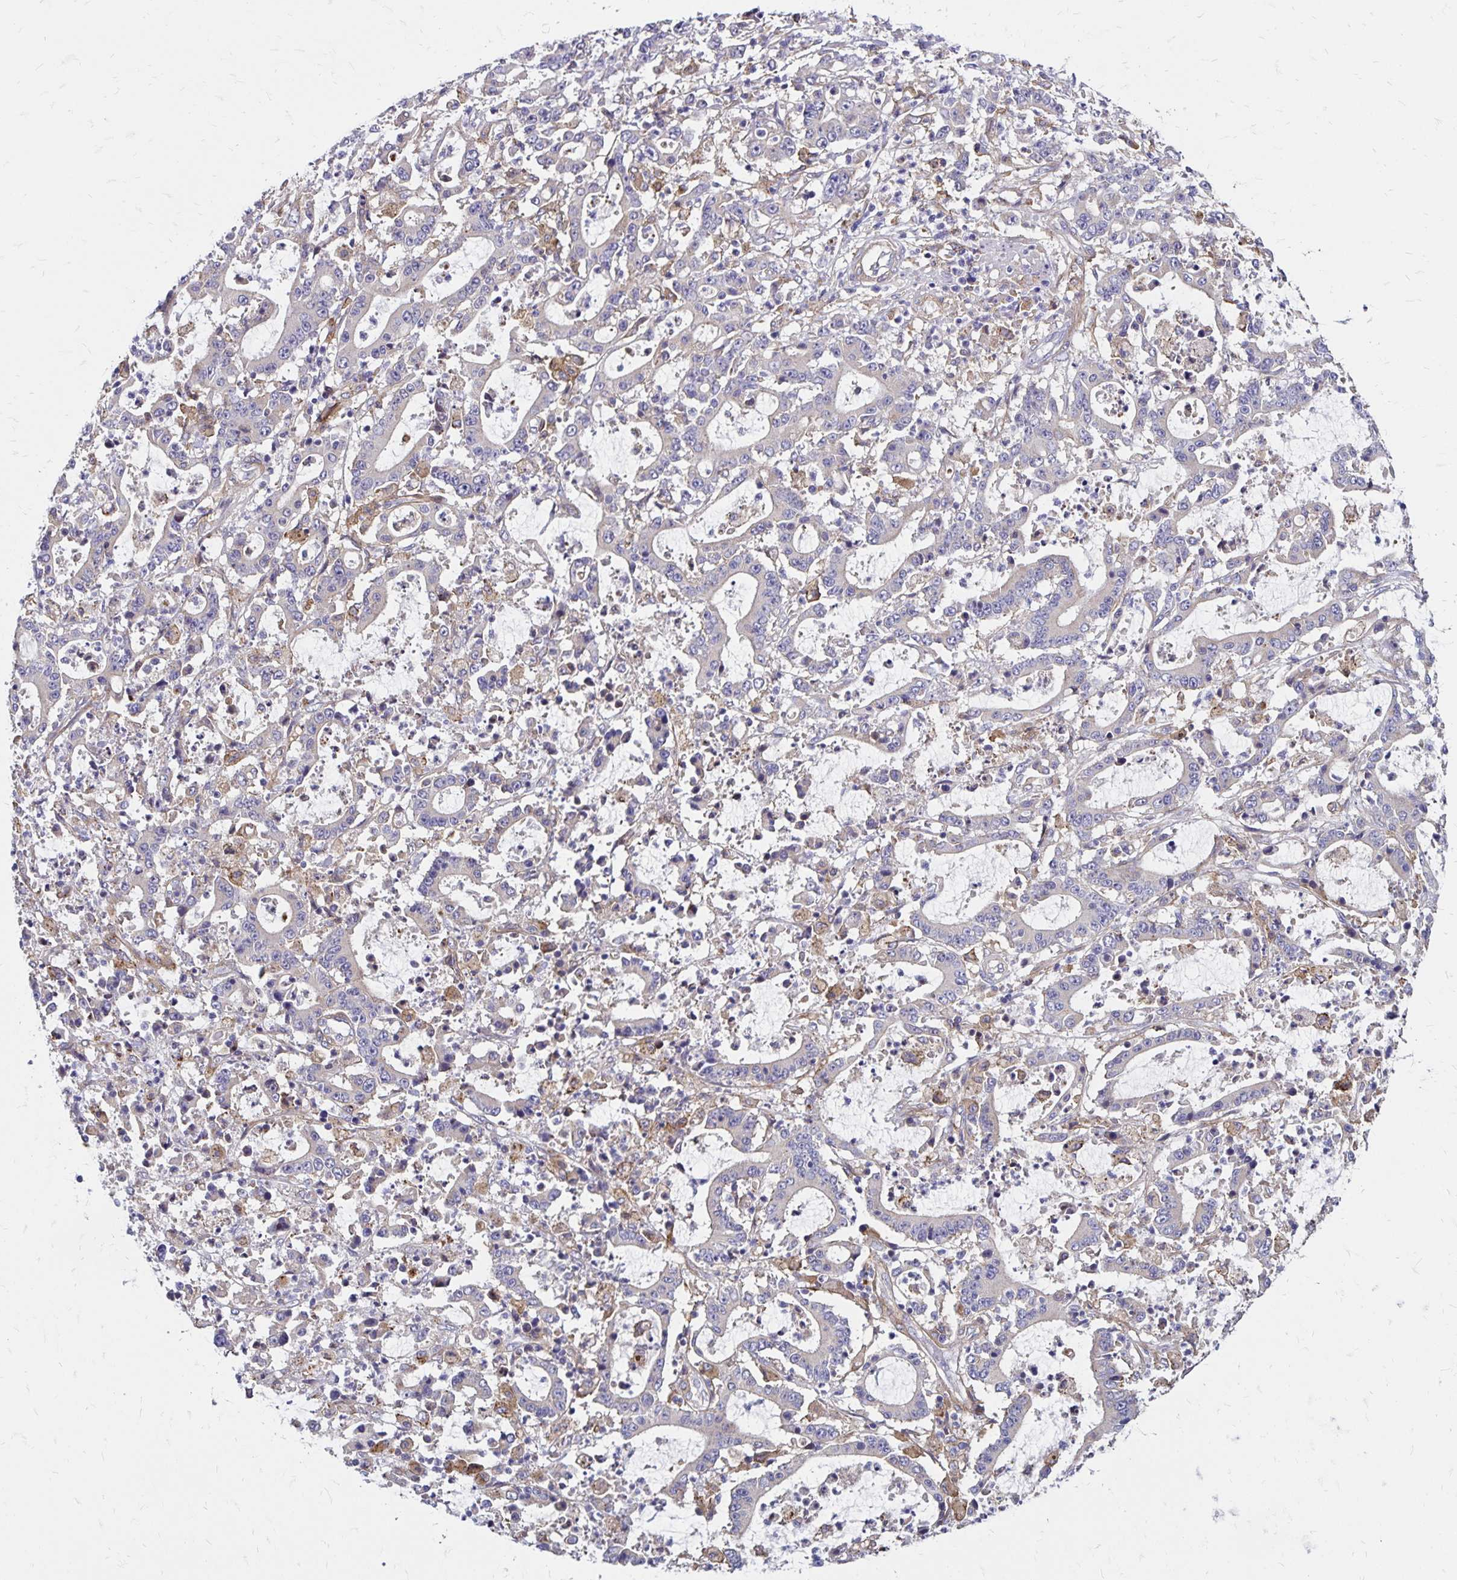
{"staining": {"intensity": "negative", "quantity": "none", "location": "none"}, "tissue": "stomach cancer", "cell_type": "Tumor cells", "image_type": "cancer", "snomed": [{"axis": "morphology", "description": "Adenocarcinoma, NOS"}, {"axis": "topography", "description": "Stomach, upper"}], "caption": "DAB immunohistochemical staining of human stomach adenocarcinoma demonstrates no significant staining in tumor cells. (DAB IHC with hematoxylin counter stain).", "gene": "TNS3", "patient": {"sex": "male", "age": 68}}